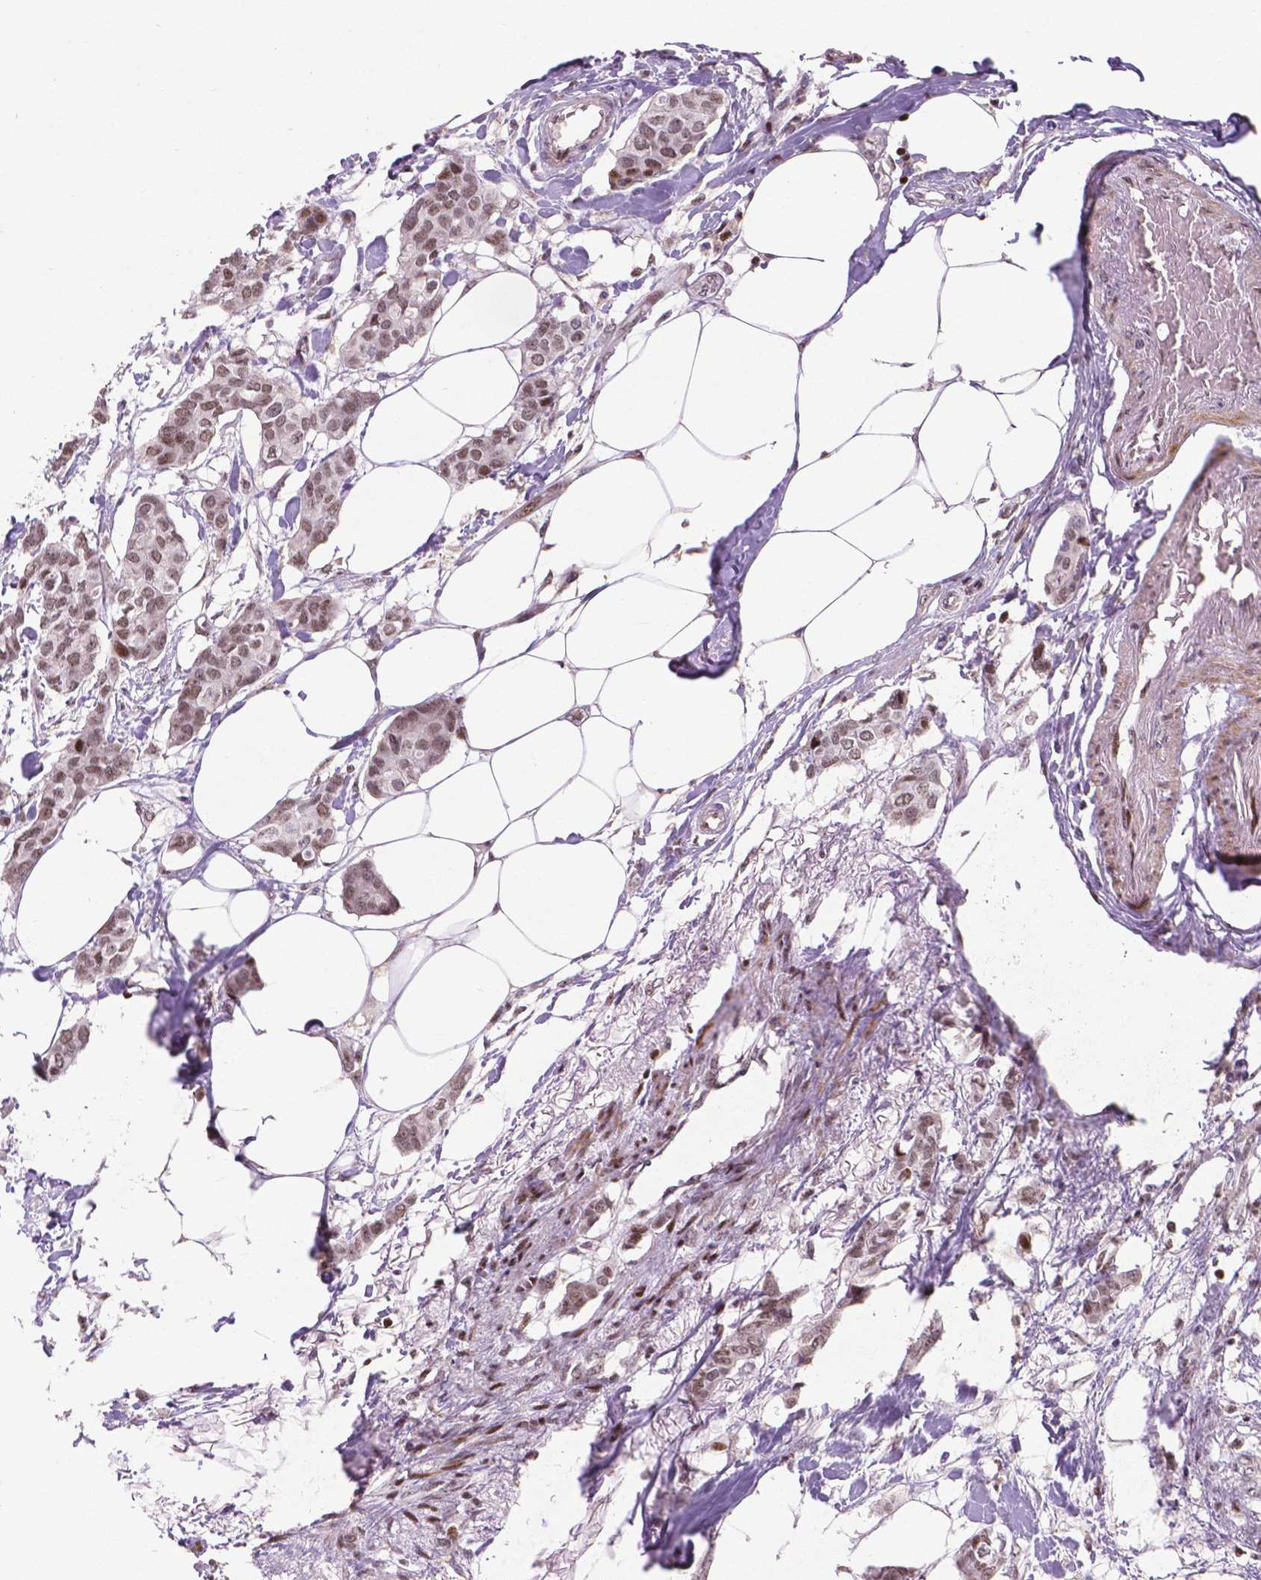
{"staining": {"intensity": "moderate", "quantity": ">75%", "location": "nuclear"}, "tissue": "breast cancer", "cell_type": "Tumor cells", "image_type": "cancer", "snomed": [{"axis": "morphology", "description": "Duct carcinoma"}, {"axis": "topography", "description": "Breast"}], "caption": "Immunohistochemistry (DAB (3,3'-diaminobenzidine)) staining of human breast intraductal carcinoma reveals moderate nuclear protein staining in about >75% of tumor cells.", "gene": "CTCF", "patient": {"sex": "female", "age": 62}}